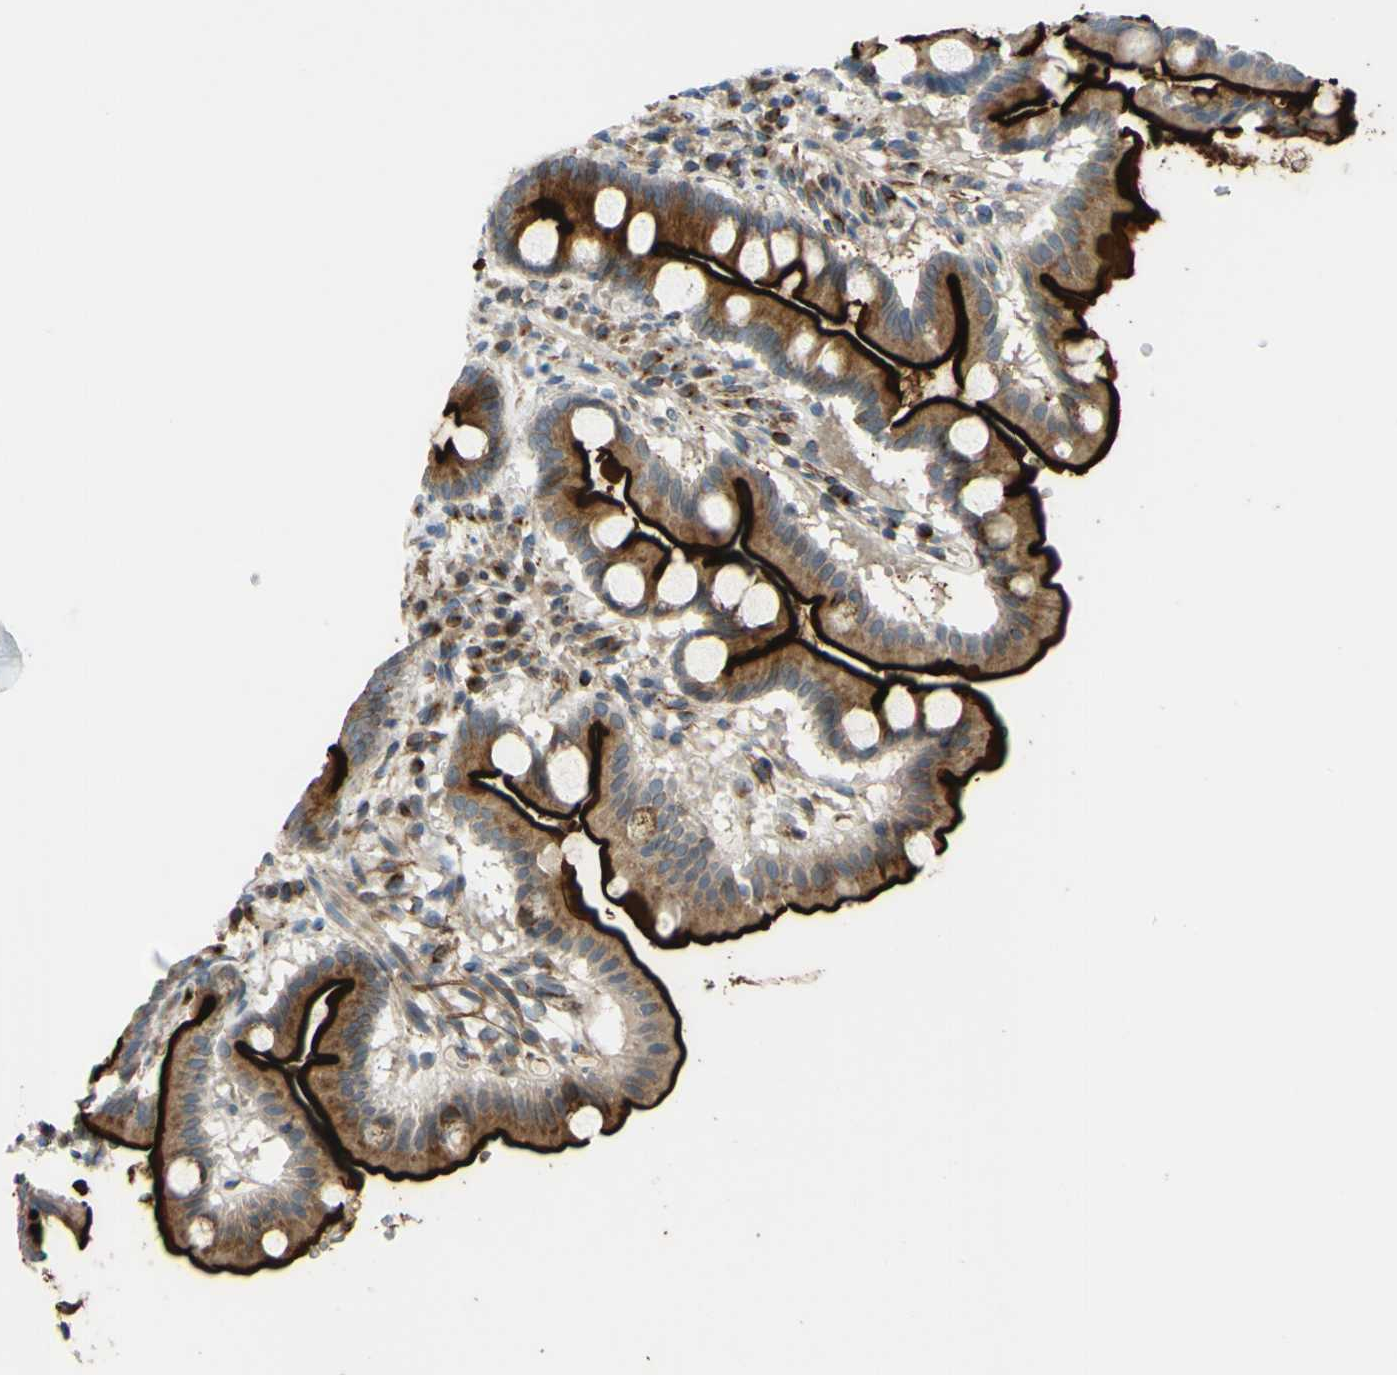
{"staining": {"intensity": "strong", "quantity": ">75%", "location": "cytoplasmic/membranous"}, "tissue": "duodenum", "cell_type": "Glandular cells", "image_type": "normal", "snomed": [{"axis": "morphology", "description": "Normal tissue, NOS"}, {"axis": "topography", "description": "Duodenum"}], "caption": "Glandular cells exhibit strong cytoplasmic/membranous positivity in about >75% of cells in benign duodenum. Using DAB (3,3'-diaminobenzidine) (brown) and hematoxylin (blue) stains, captured at high magnification using brightfield microscopy.", "gene": "ARHGAP1", "patient": {"sex": "male", "age": 50}}